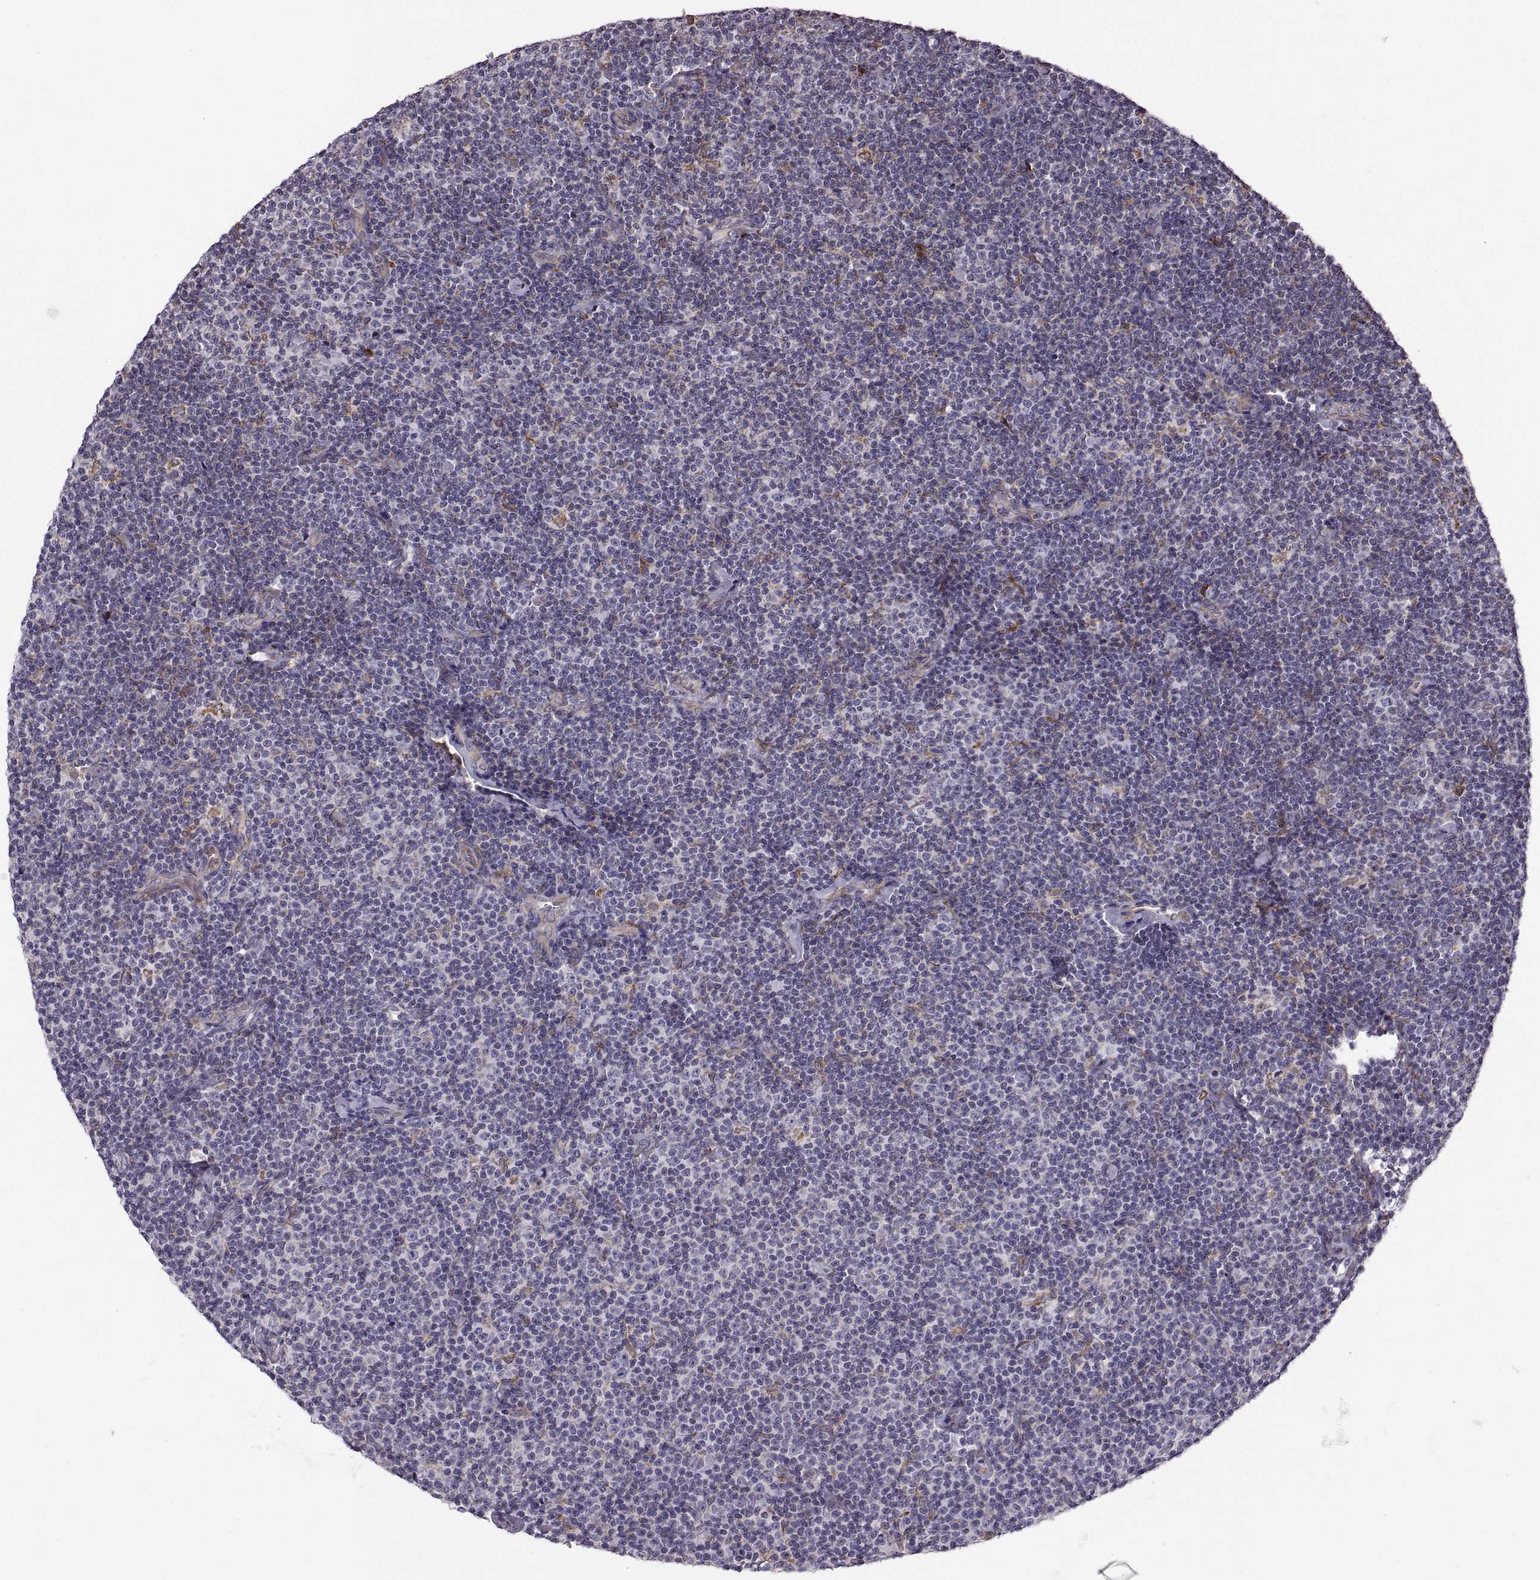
{"staining": {"intensity": "negative", "quantity": "none", "location": "none"}, "tissue": "lymphoma", "cell_type": "Tumor cells", "image_type": "cancer", "snomed": [{"axis": "morphology", "description": "Malignant lymphoma, non-Hodgkin's type, Low grade"}, {"axis": "topography", "description": "Lymph node"}], "caption": "IHC histopathology image of lymphoma stained for a protein (brown), which reveals no staining in tumor cells.", "gene": "PLEKHB2", "patient": {"sex": "male", "age": 81}}